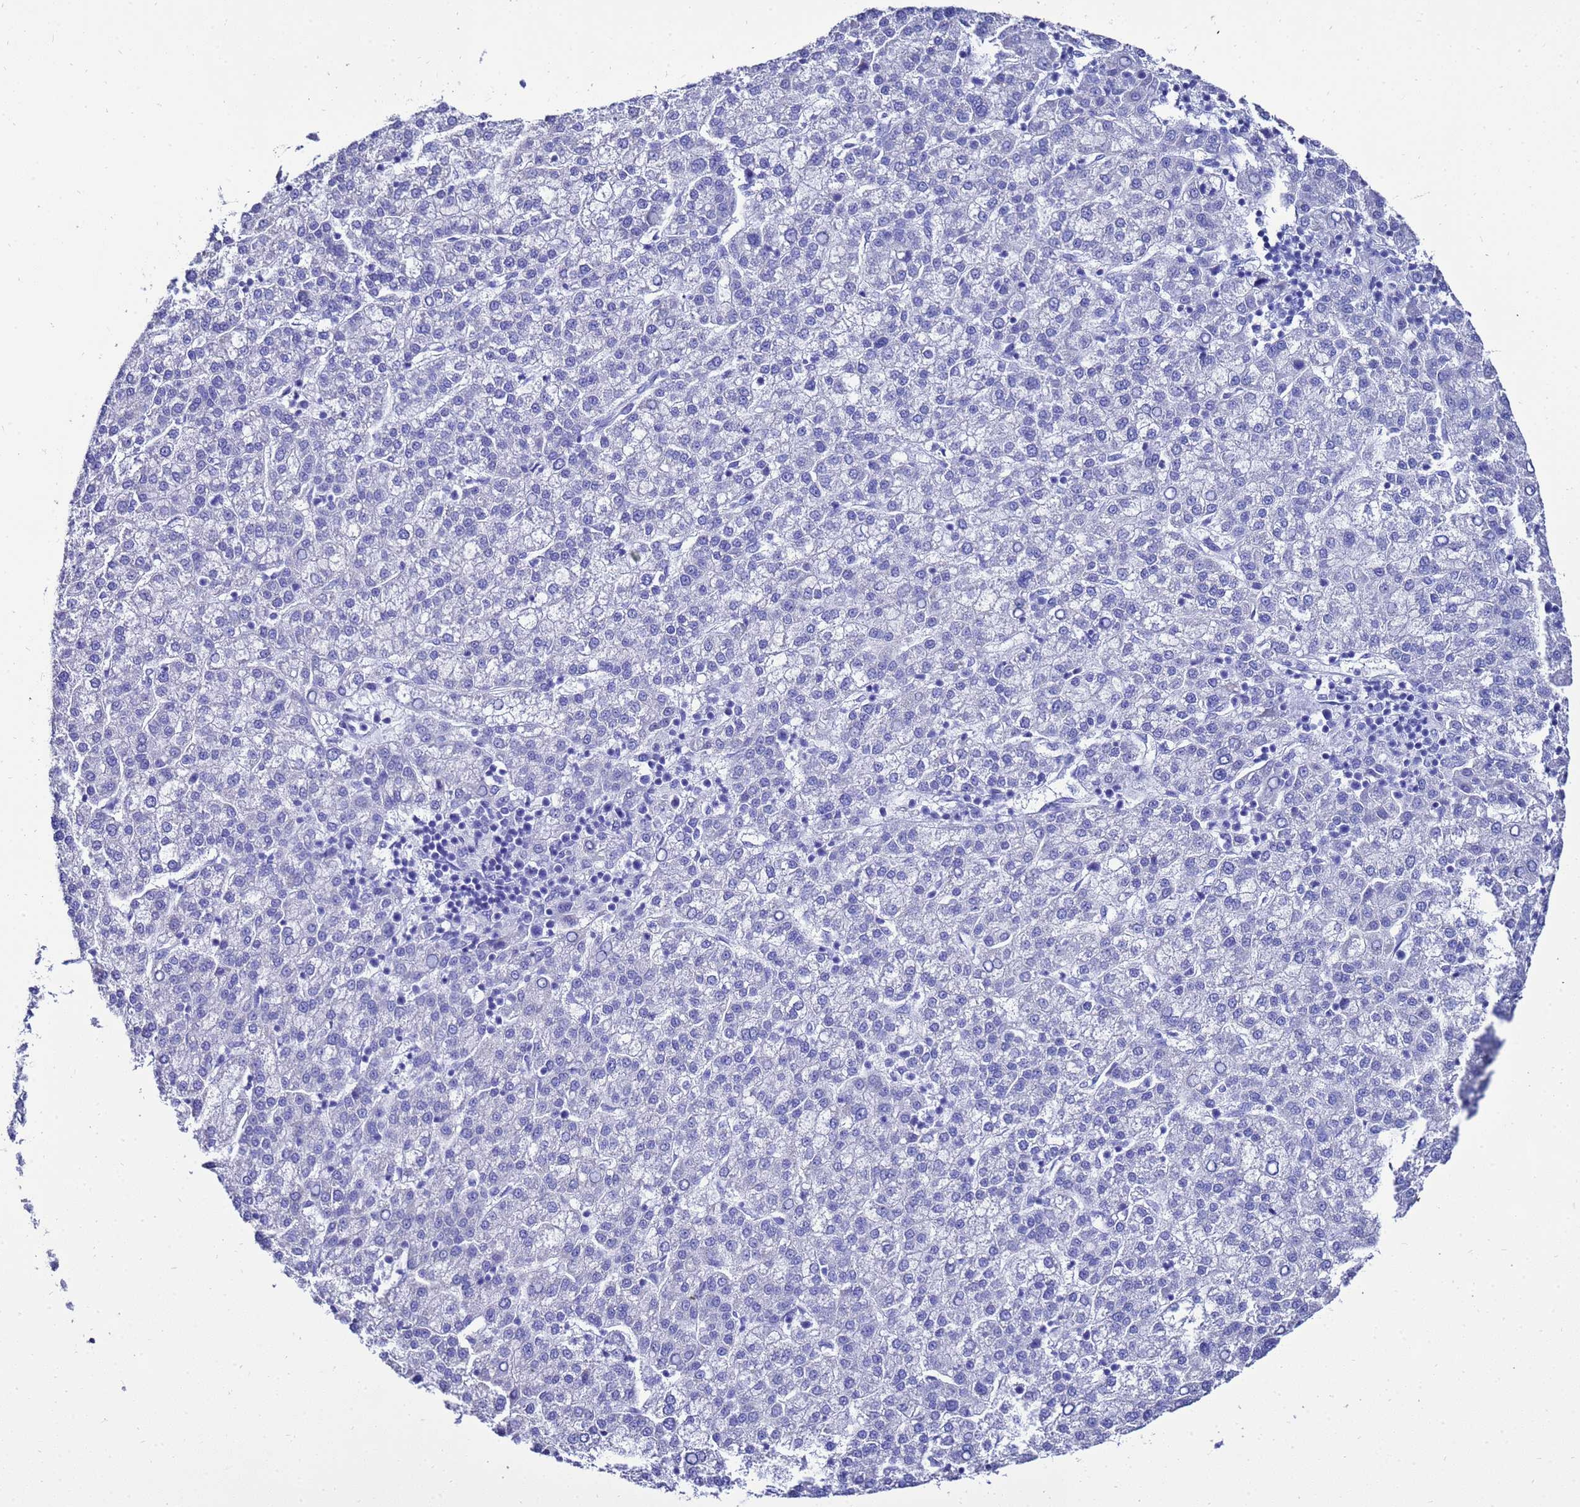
{"staining": {"intensity": "negative", "quantity": "none", "location": "none"}, "tissue": "liver cancer", "cell_type": "Tumor cells", "image_type": "cancer", "snomed": [{"axis": "morphology", "description": "Carcinoma, Hepatocellular, NOS"}, {"axis": "topography", "description": "Liver"}], "caption": "Tumor cells are negative for protein expression in human hepatocellular carcinoma (liver).", "gene": "LIPF", "patient": {"sex": "female", "age": 58}}